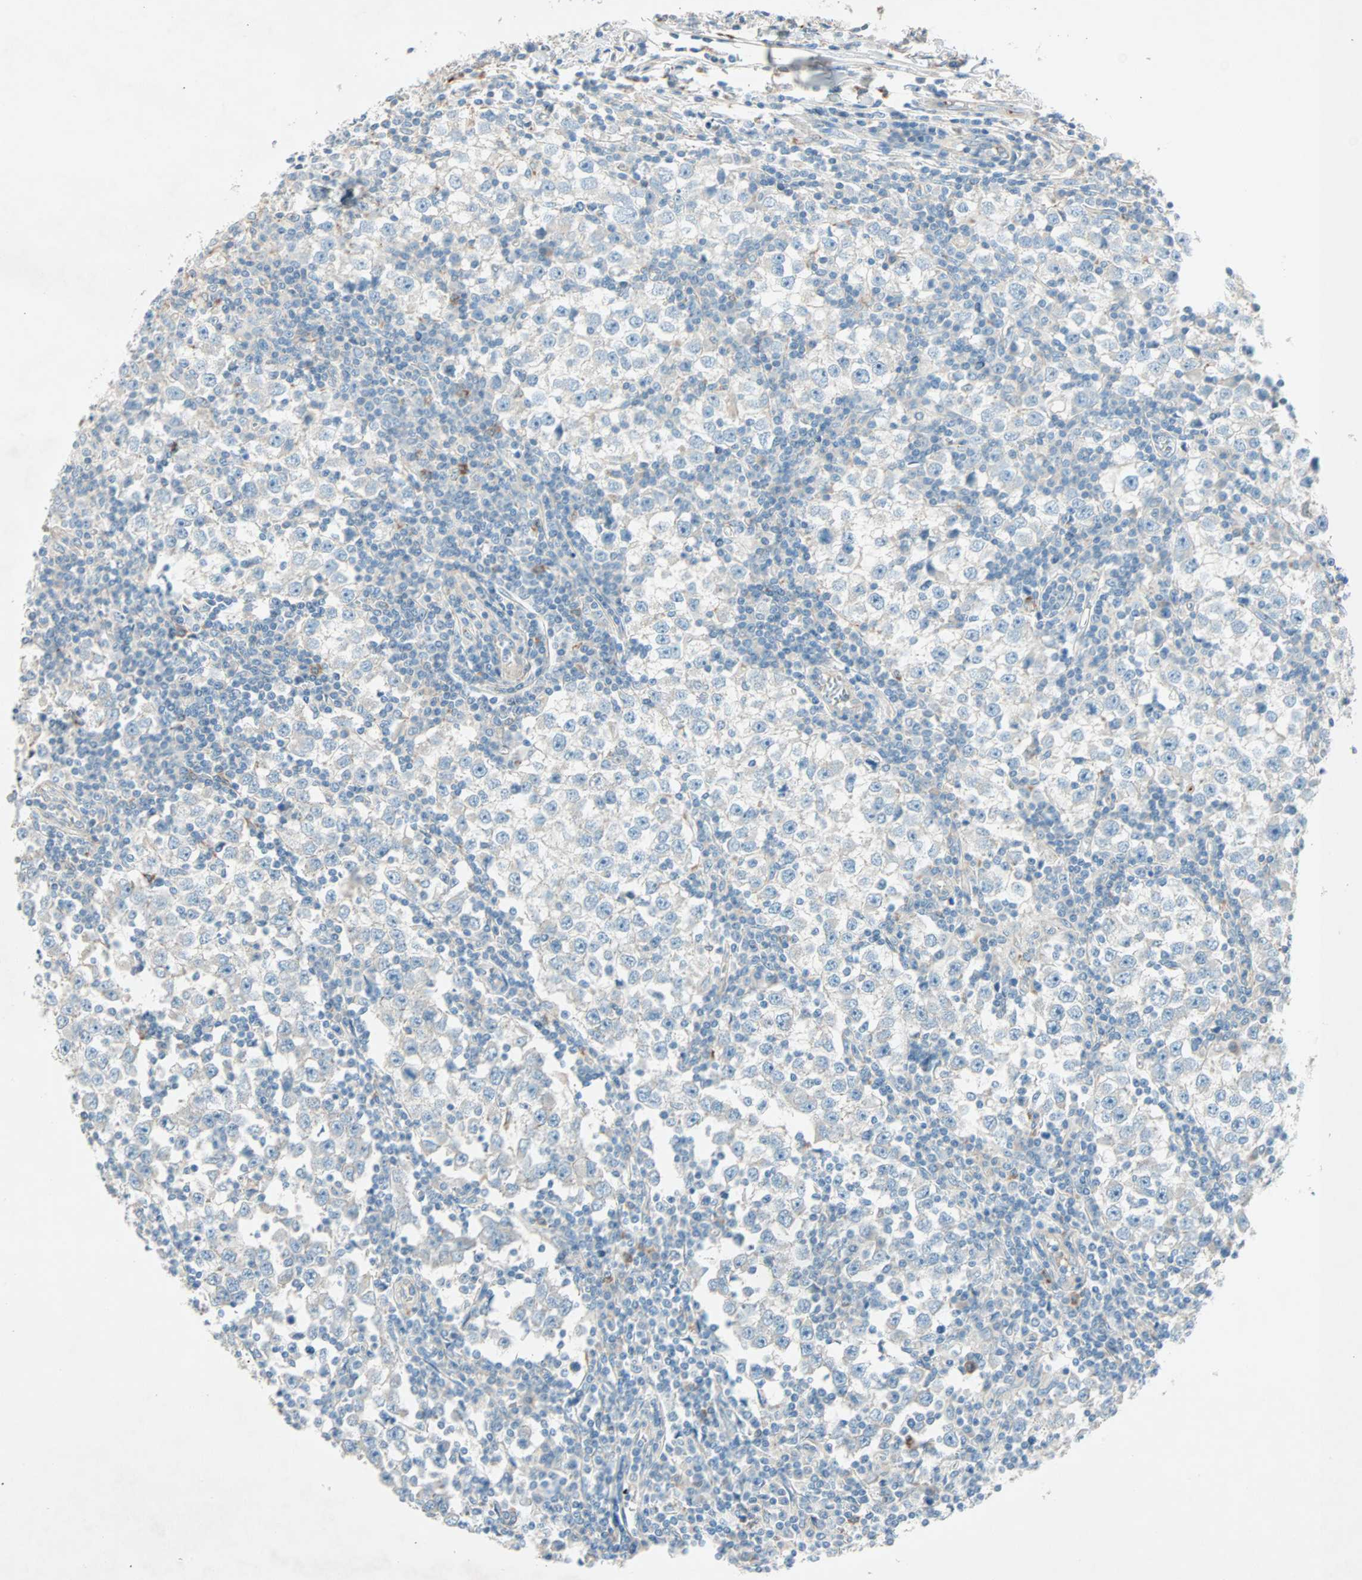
{"staining": {"intensity": "weak", "quantity": ">75%", "location": "cytoplasmic/membranous"}, "tissue": "testis cancer", "cell_type": "Tumor cells", "image_type": "cancer", "snomed": [{"axis": "morphology", "description": "Seminoma, NOS"}, {"axis": "topography", "description": "Testis"}], "caption": "Weak cytoplasmic/membranous positivity for a protein is present in about >75% of tumor cells of seminoma (testis) using immunohistochemistry.", "gene": "LY6G6F", "patient": {"sex": "male", "age": 65}}